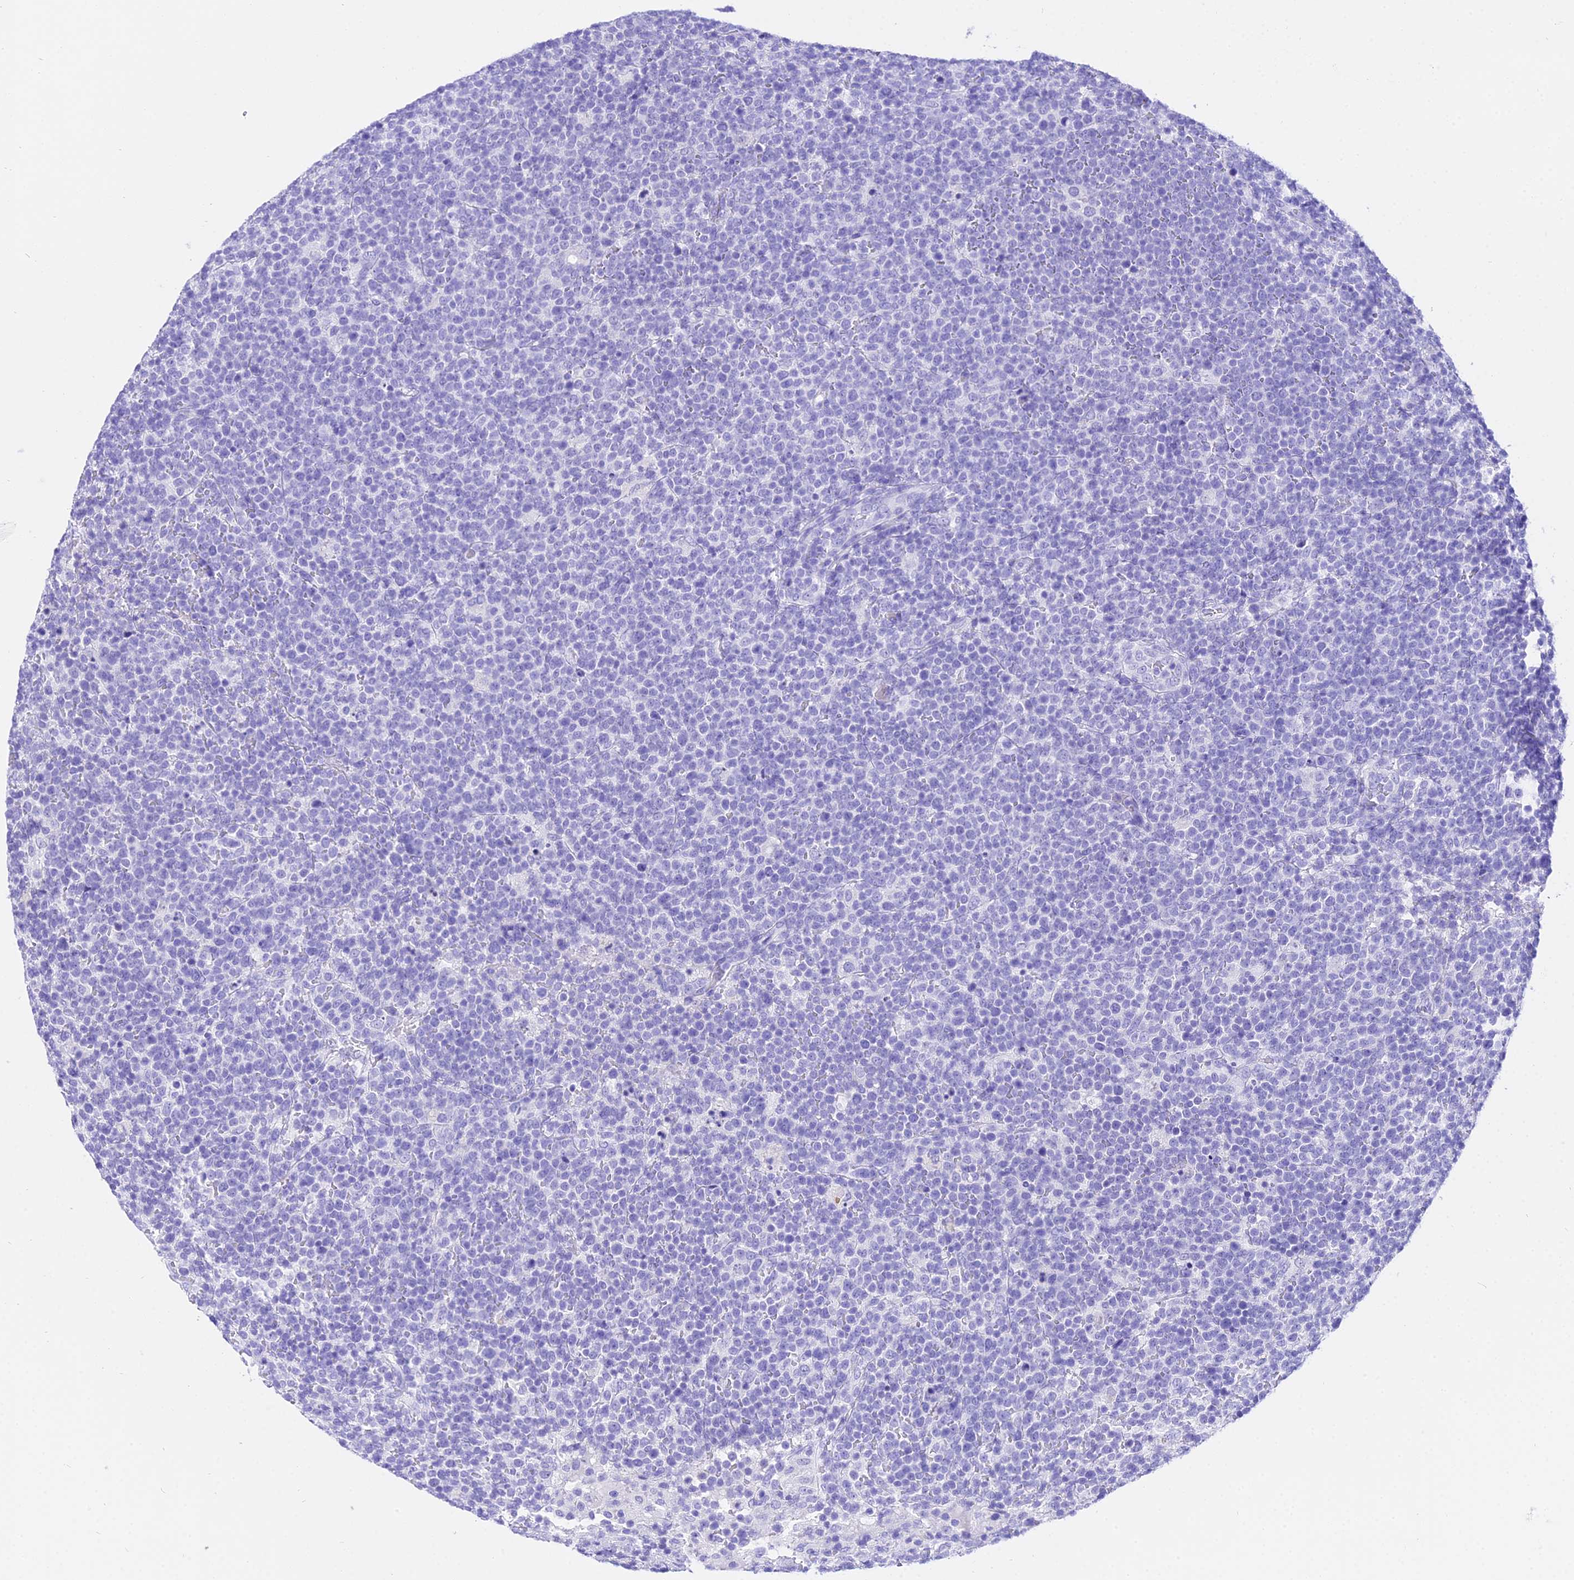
{"staining": {"intensity": "negative", "quantity": "none", "location": "none"}, "tissue": "lymphoma", "cell_type": "Tumor cells", "image_type": "cancer", "snomed": [{"axis": "morphology", "description": "Malignant lymphoma, non-Hodgkin's type, High grade"}, {"axis": "topography", "description": "Lymph node"}], "caption": "Lymphoma was stained to show a protein in brown. There is no significant staining in tumor cells. The staining was performed using DAB to visualize the protein expression in brown, while the nuclei were stained in blue with hematoxylin (Magnification: 20x).", "gene": "TRMT44", "patient": {"sex": "male", "age": 61}}